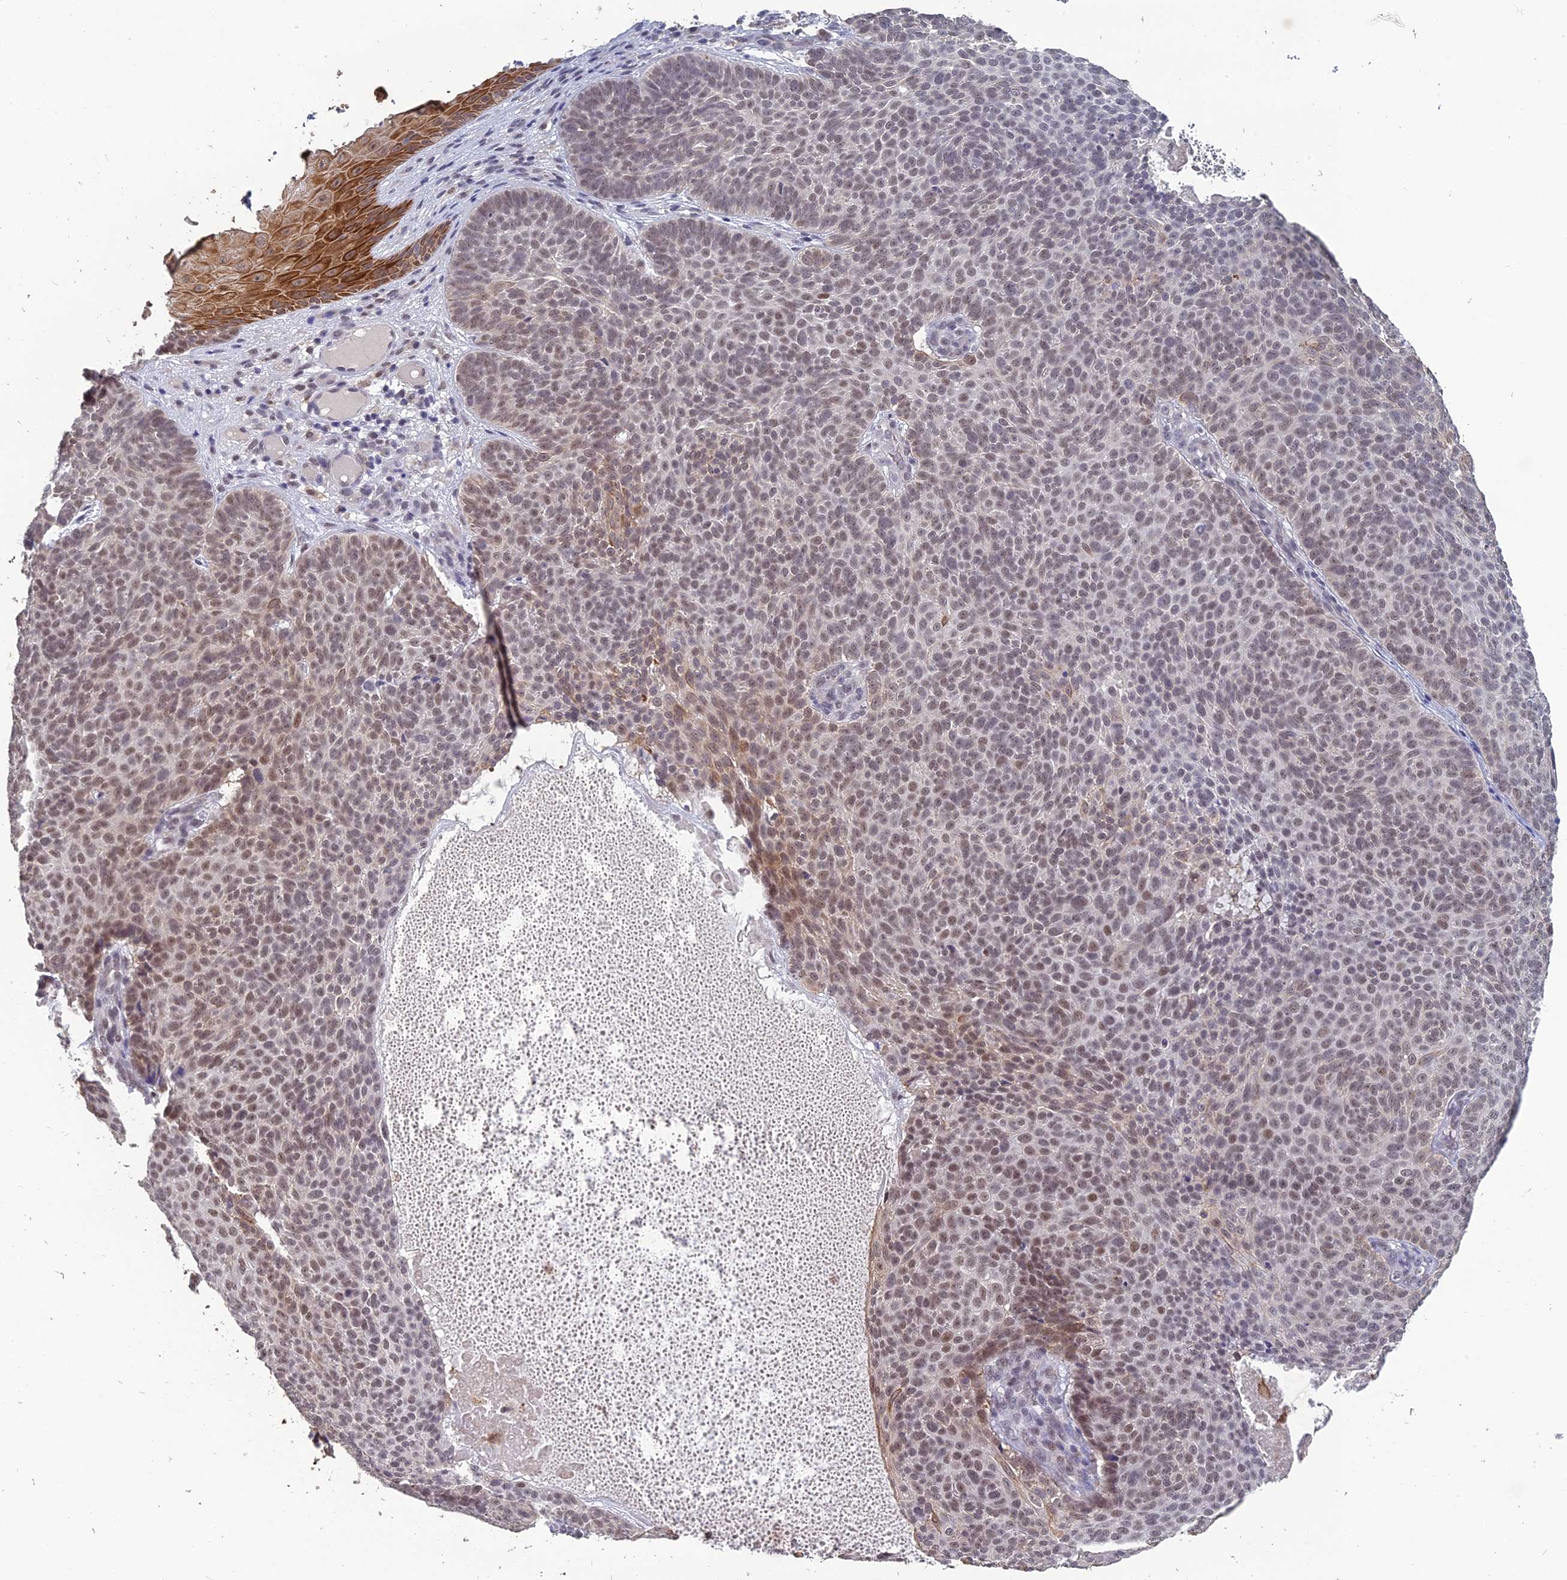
{"staining": {"intensity": "moderate", "quantity": "25%-75%", "location": "nuclear"}, "tissue": "skin cancer", "cell_type": "Tumor cells", "image_type": "cancer", "snomed": [{"axis": "morphology", "description": "Basal cell carcinoma"}, {"axis": "topography", "description": "Skin"}], "caption": "Skin basal cell carcinoma tissue exhibits moderate nuclear positivity in about 25%-75% of tumor cells", "gene": "MT-CO3", "patient": {"sex": "male", "age": 85}}